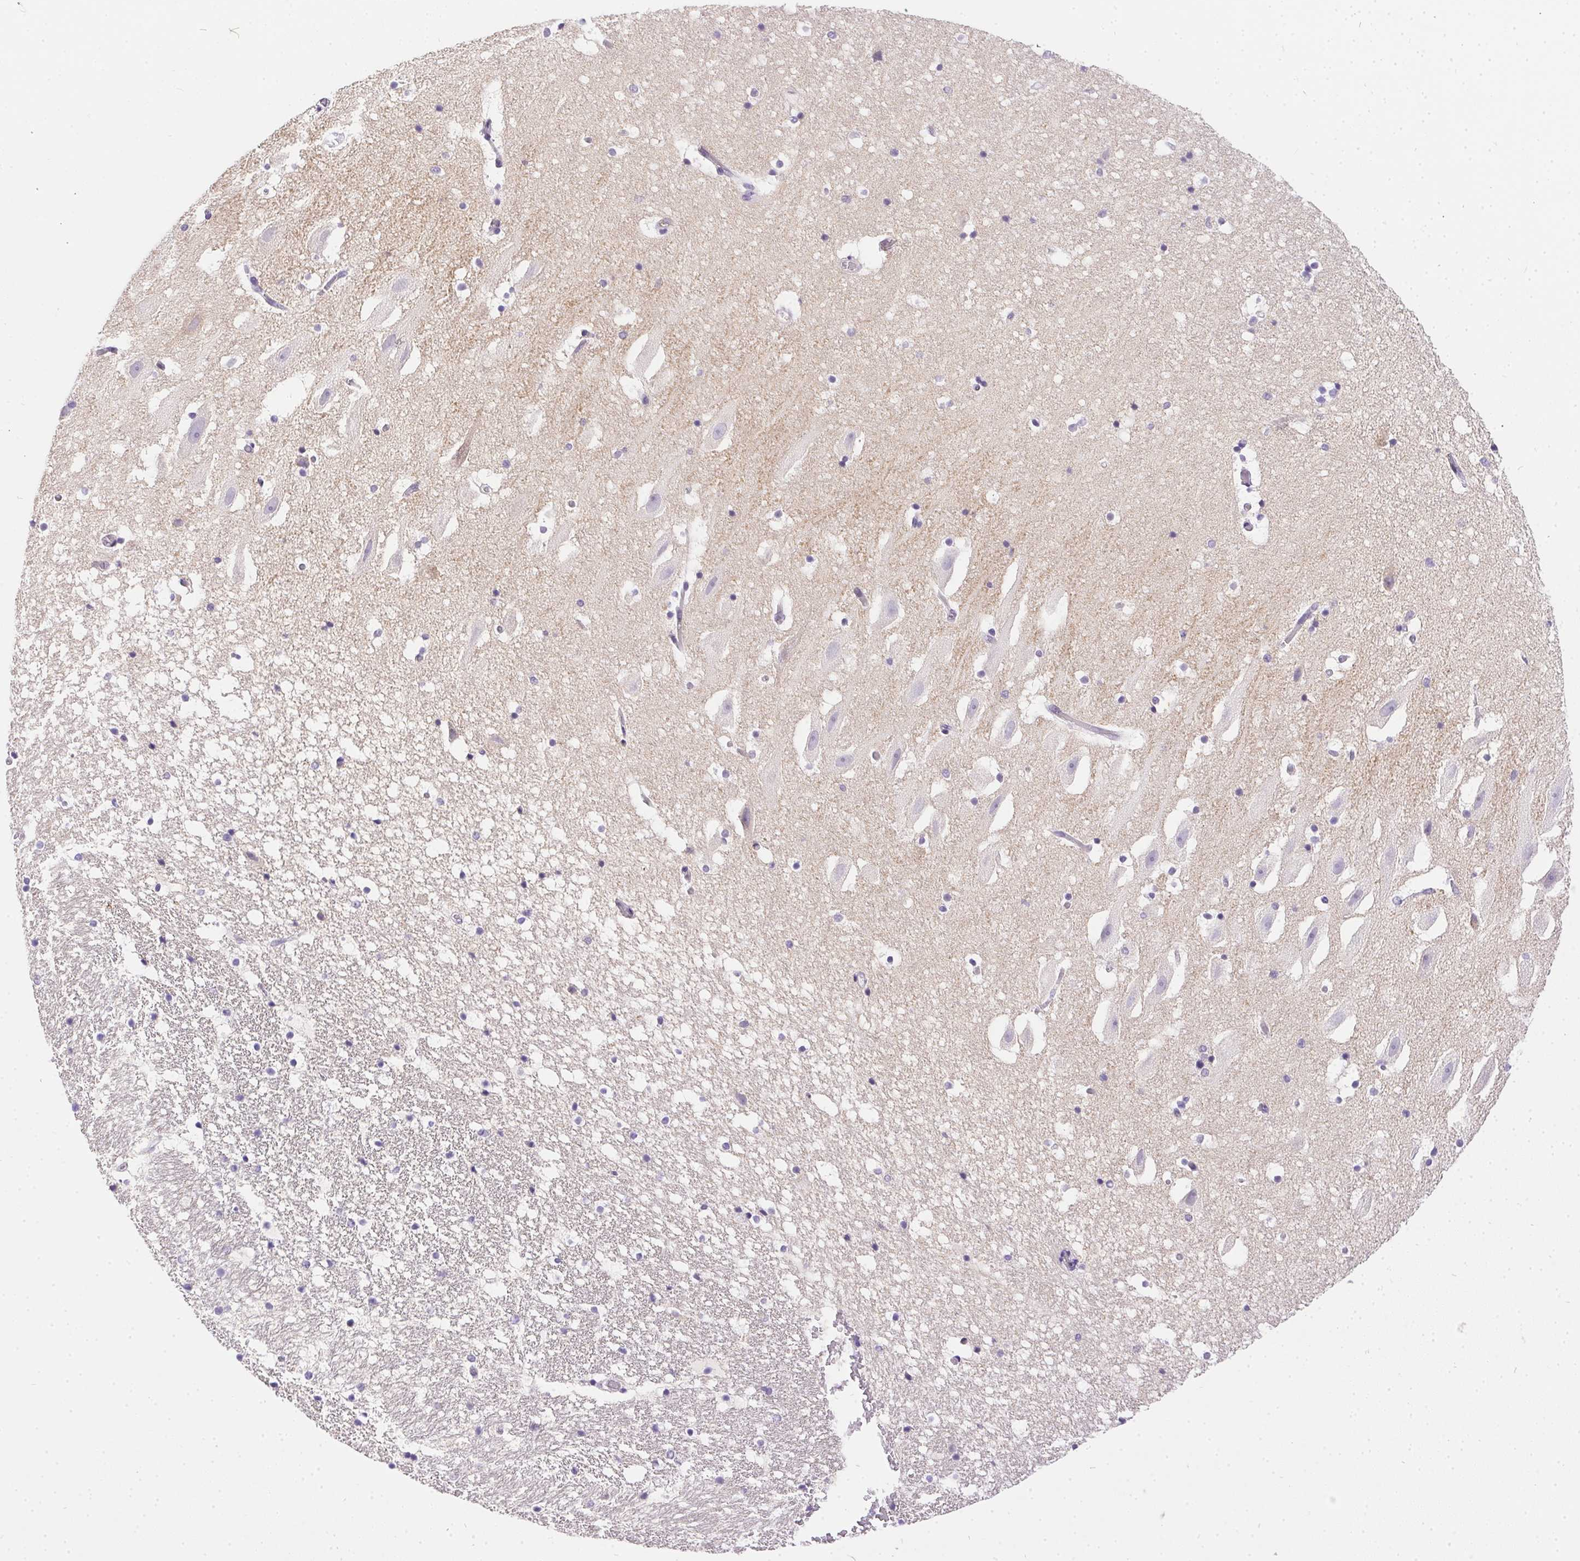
{"staining": {"intensity": "negative", "quantity": "none", "location": "none"}, "tissue": "hippocampus", "cell_type": "Glial cells", "image_type": "normal", "snomed": [{"axis": "morphology", "description": "Normal tissue, NOS"}, {"axis": "topography", "description": "Hippocampus"}], "caption": "DAB (3,3'-diaminobenzidine) immunohistochemical staining of benign hippocampus exhibits no significant staining in glial cells.", "gene": "SSTR4", "patient": {"sex": "male", "age": 26}}